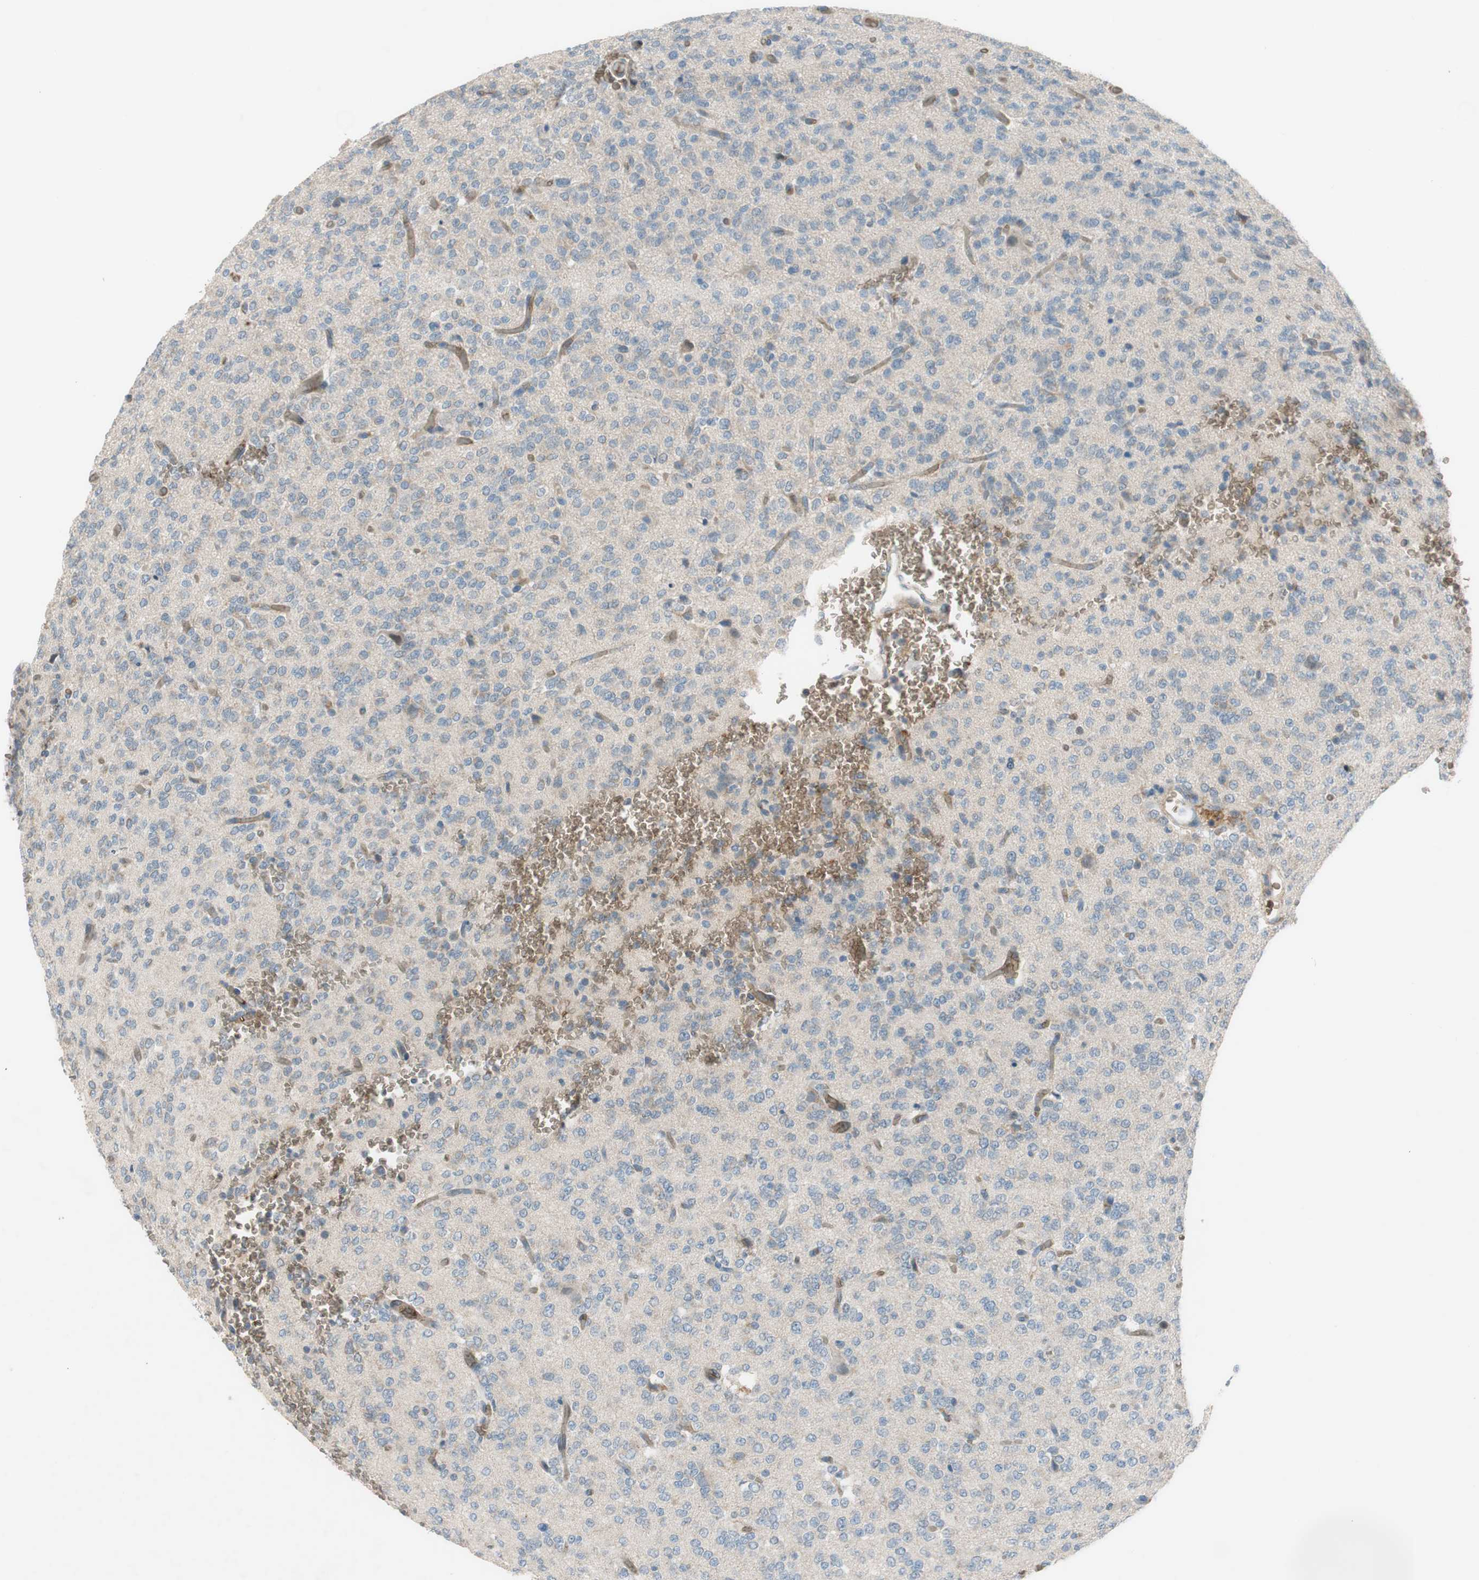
{"staining": {"intensity": "weak", "quantity": "<25%", "location": "cytoplasmic/membranous"}, "tissue": "glioma", "cell_type": "Tumor cells", "image_type": "cancer", "snomed": [{"axis": "morphology", "description": "Glioma, malignant, Low grade"}, {"axis": "topography", "description": "Brain"}], "caption": "DAB (3,3'-diaminobenzidine) immunohistochemical staining of malignant glioma (low-grade) reveals no significant positivity in tumor cells.", "gene": "GYPC", "patient": {"sex": "male", "age": 38}}